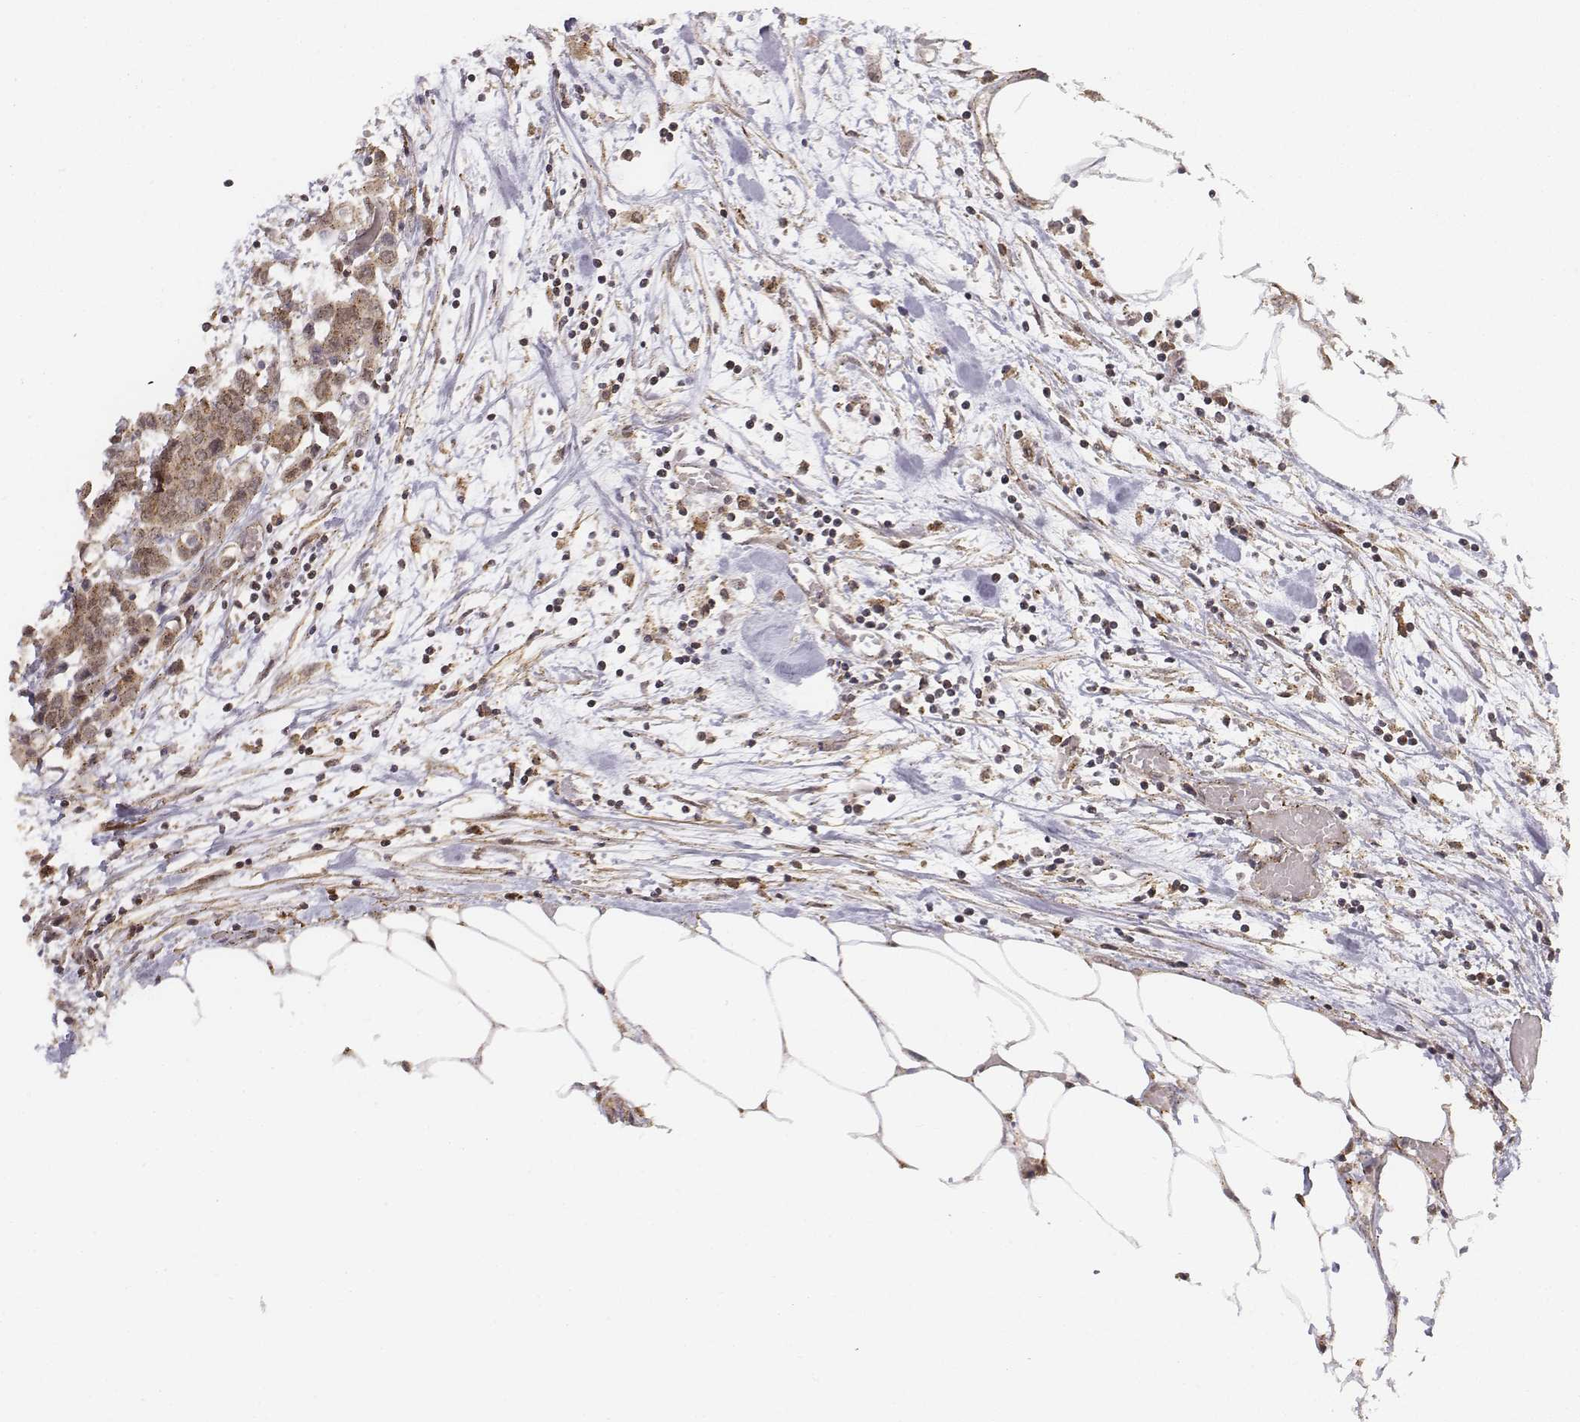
{"staining": {"intensity": "moderate", "quantity": ">75%", "location": "cytoplasmic/membranous"}, "tissue": "carcinoid", "cell_type": "Tumor cells", "image_type": "cancer", "snomed": [{"axis": "morphology", "description": "Carcinoid, malignant, NOS"}, {"axis": "topography", "description": "Colon"}], "caption": "Protein expression analysis of carcinoid demonstrates moderate cytoplasmic/membranous positivity in about >75% of tumor cells.", "gene": "ZFYVE19", "patient": {"sex": "male", "age": 81}}